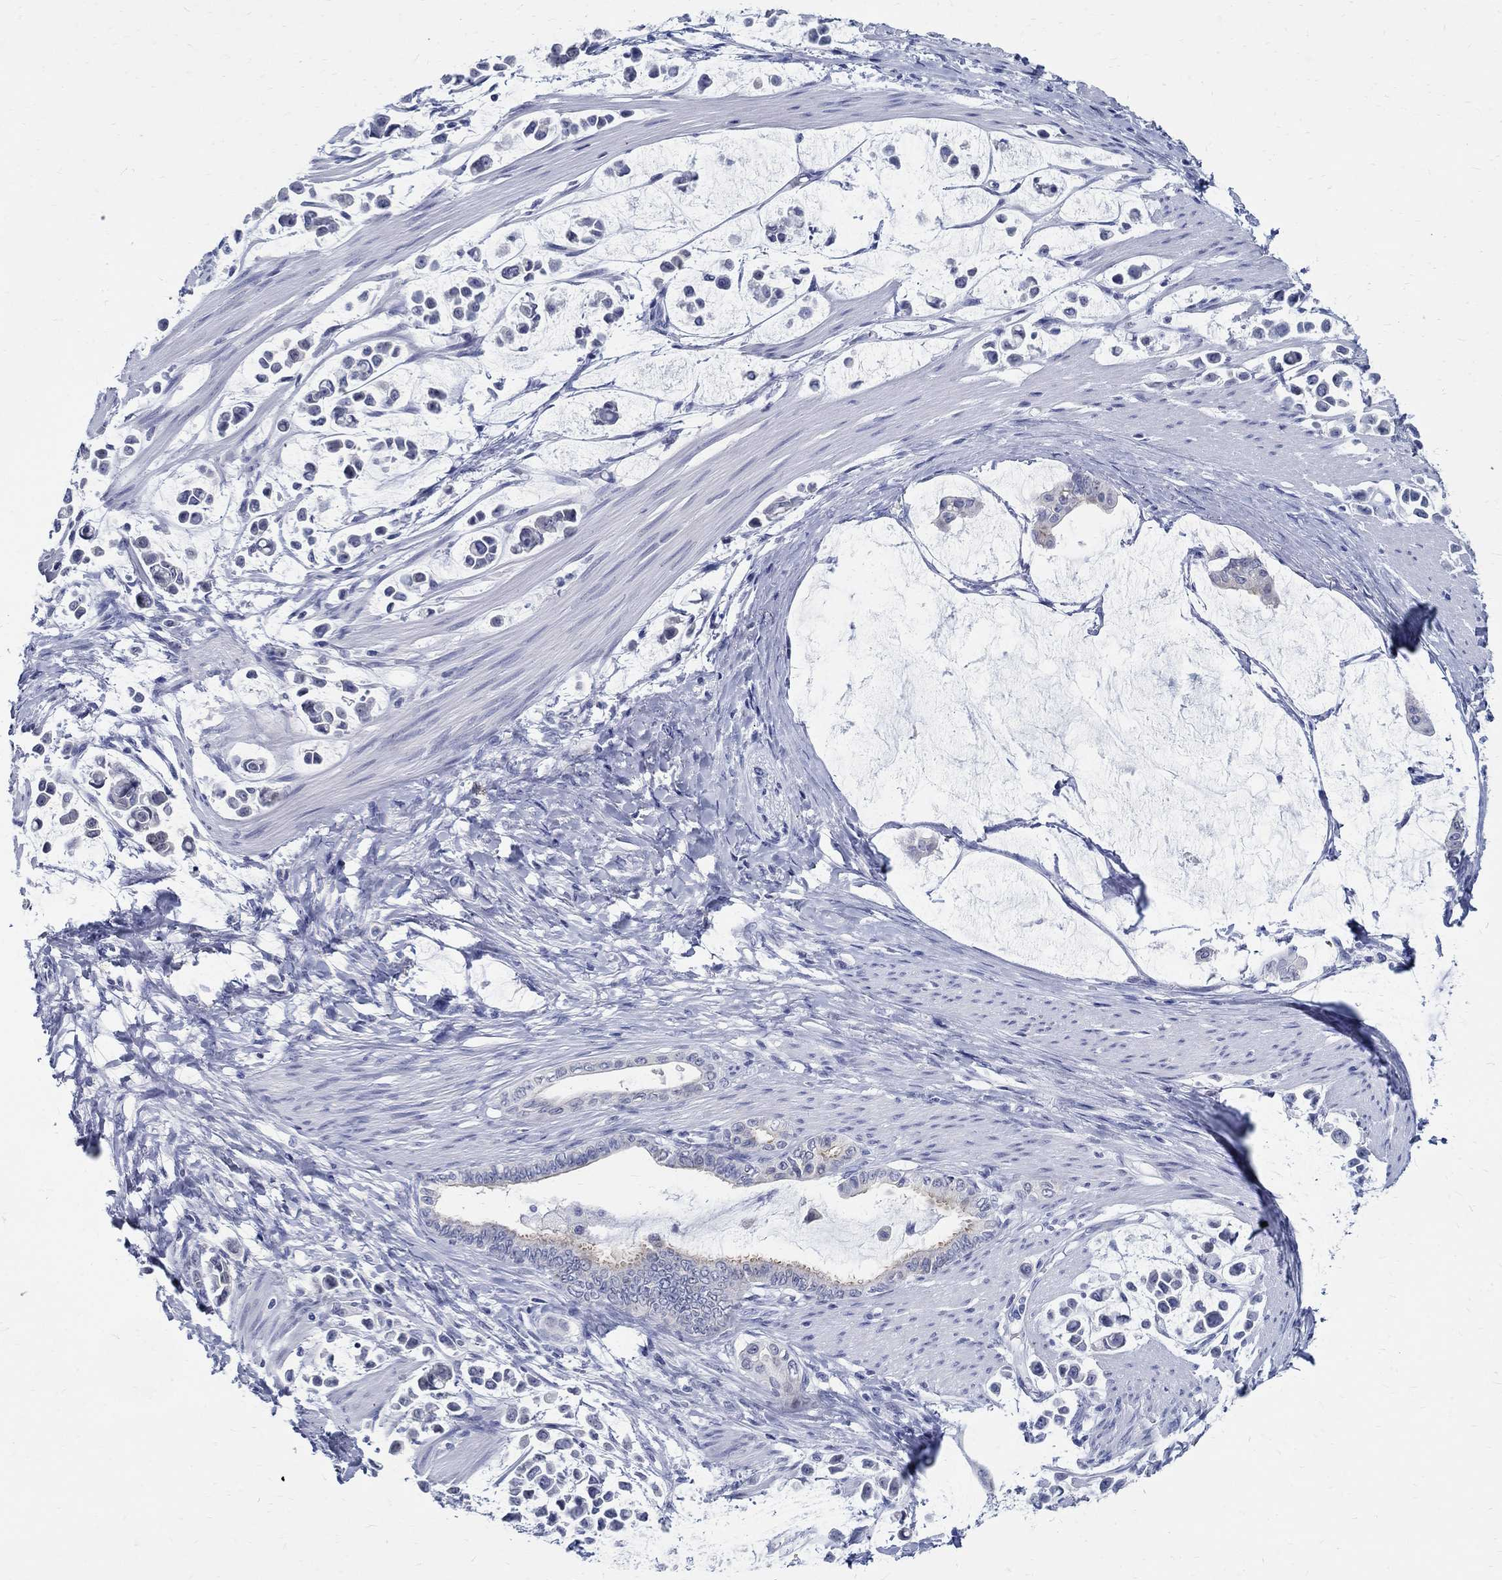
{"staining": {"intensity": "negative", "quantity": "none", "location": "none"}, "tissue": "stomach cancer", "cell_type": "Tumor cells", "image_type": "cancer", "snomed": [{"axis": "morphology", "description": "Adenocarcinoma, NOS"}, {"axis": "topography", "description": "Stomach"}], "caption": "The micrograph shows no staining of tumor cells in stomach cancer (adenocarcinoma).", "gene": "BSPRY", "patient": {"sex": "male", "age": 82}}